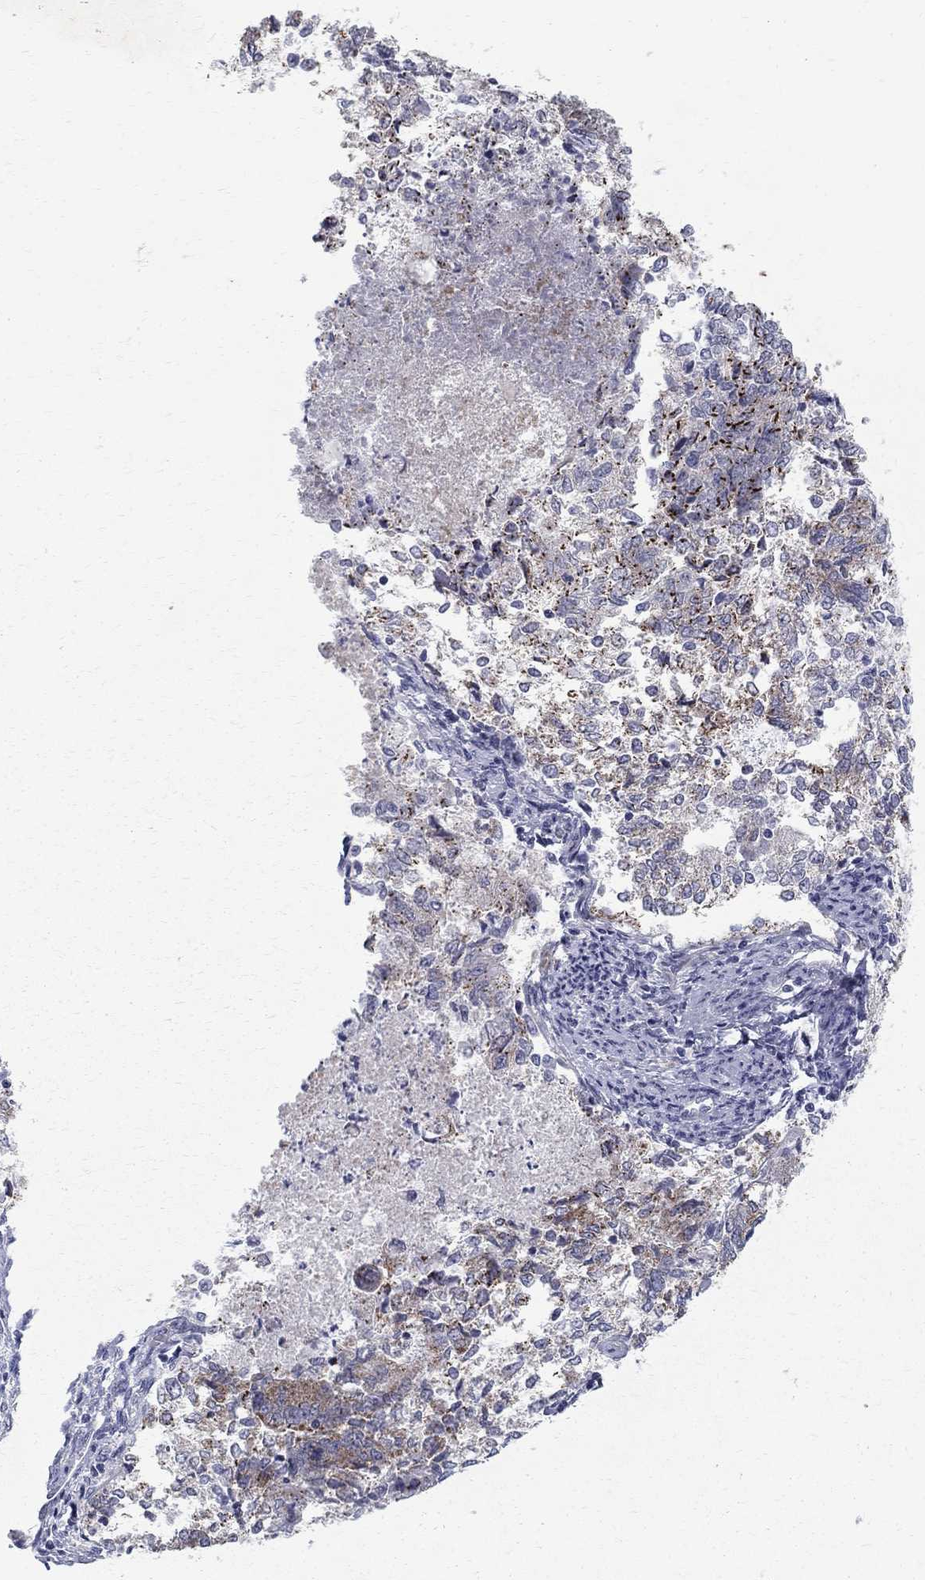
{"staining": {"intensity": "strong", "quantity": "25%-75%", "location": "cytoplasmic/membranous"}, "tissue": "endometrial cancer", "cell_type": "Tumor cells", "image_type": "cancer", "snomed": [{"axis": "morphology", "description": "Adenocarcinoma, NOS"}, {"axis": "topography", "description": "Endometrium"}], "caption": "A high amount of strong cytoplasmic/membranous staining is present in about 25%-75% of tumor cells in adenocarcinoma (endometrial) tissue.", "gene": "CLIC6", "patient": {"sex": "female", "age": 65}}